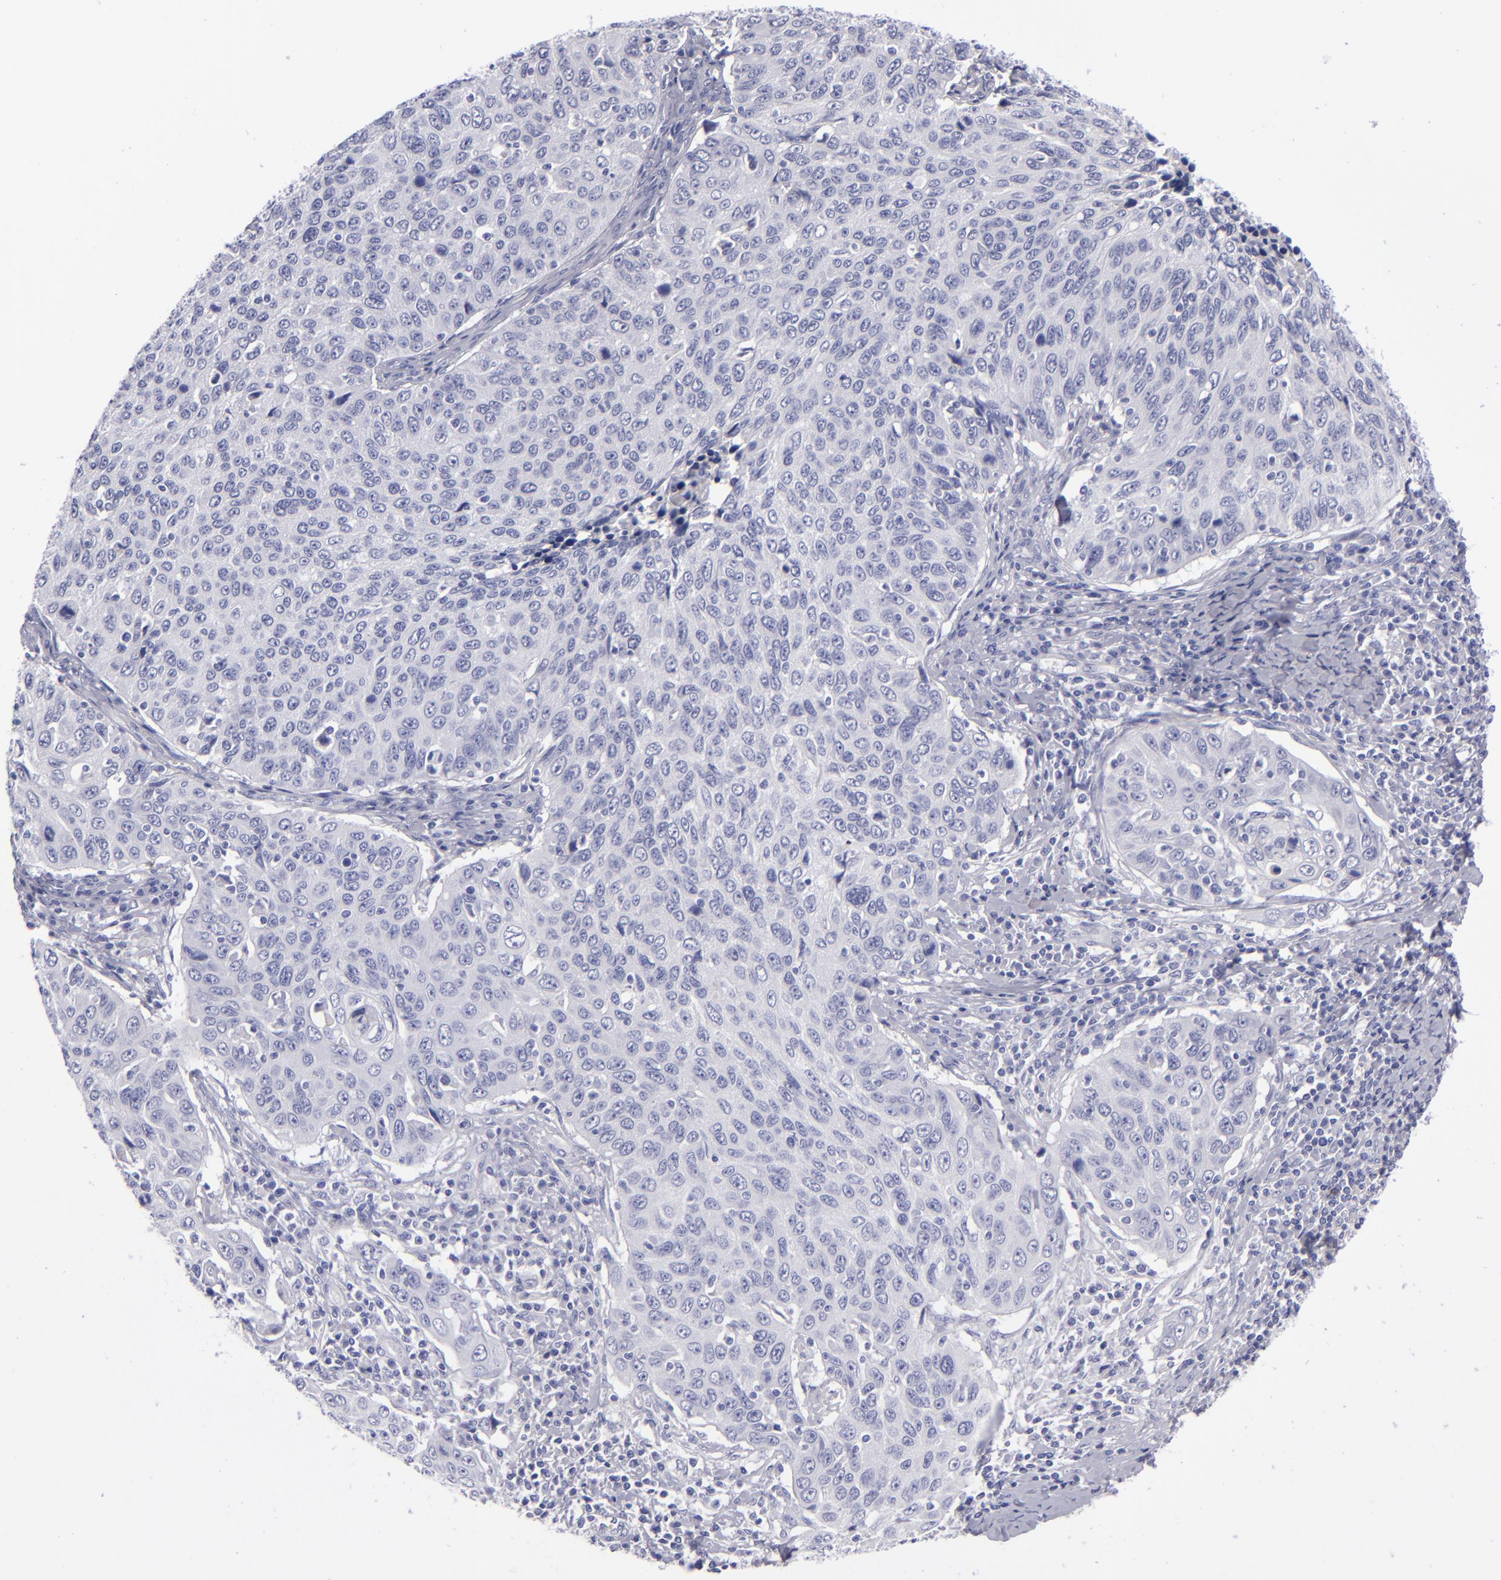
{"staining": {"intensity": "negative", "quantity": "none", "location": "none"}, "tissue": "cervical cancer", "cell_type": "Tumor cells", "image_type": "cancer", "snomed": [{"axis": "morphology", "description": "Squamous cell carcinoma, NOS"}, {"axis": "topography", "description": "Cervix"}], "caption": "Immunohistochemical staining of human squamous cell carcinoma (cervical) reveals no significant staining in tumor cells. (Immunohistochemistry, brightfield microscopy, high magnification).", "gene": "CD22", "patient": {"sex": "female", "age": 53}}